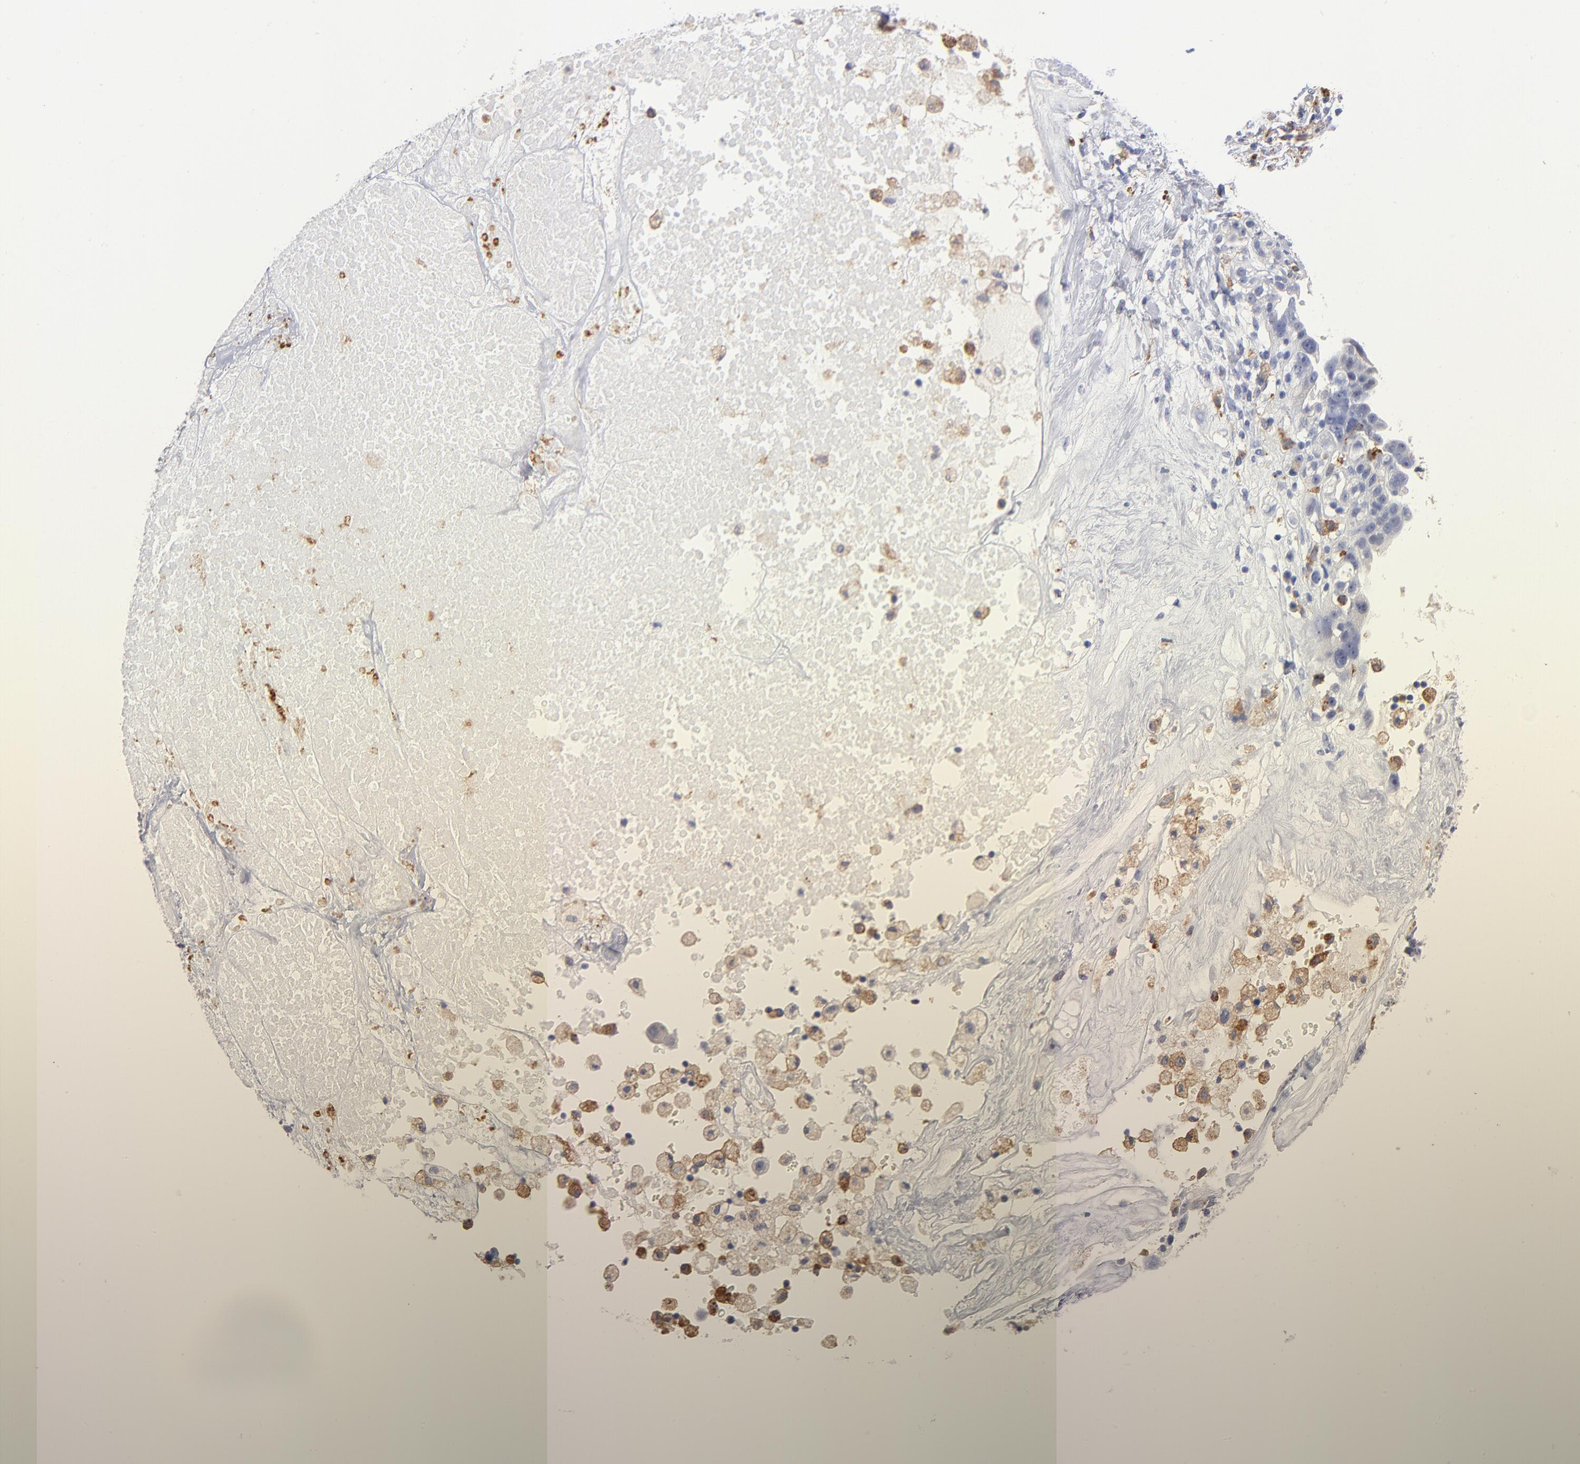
{"staining": {"intensity": "negative", "quantity": "none", "location": "none"}, "tissue": "ovarian cancer", "cell_type": "Tumor cells", "image_type": "cancer", "snomed": [{"axis": "morphology", "description": "Cystadenocarcinoma, serous, NOS"}, {"axis": "topography", "description": "Ovary"}], "caption": "Ovarian cancer was stained to show a protein in brown. There is no significant staining in tumor cells.", "gene": "CD180", "patient": {"sex": "female", "age": 66}}